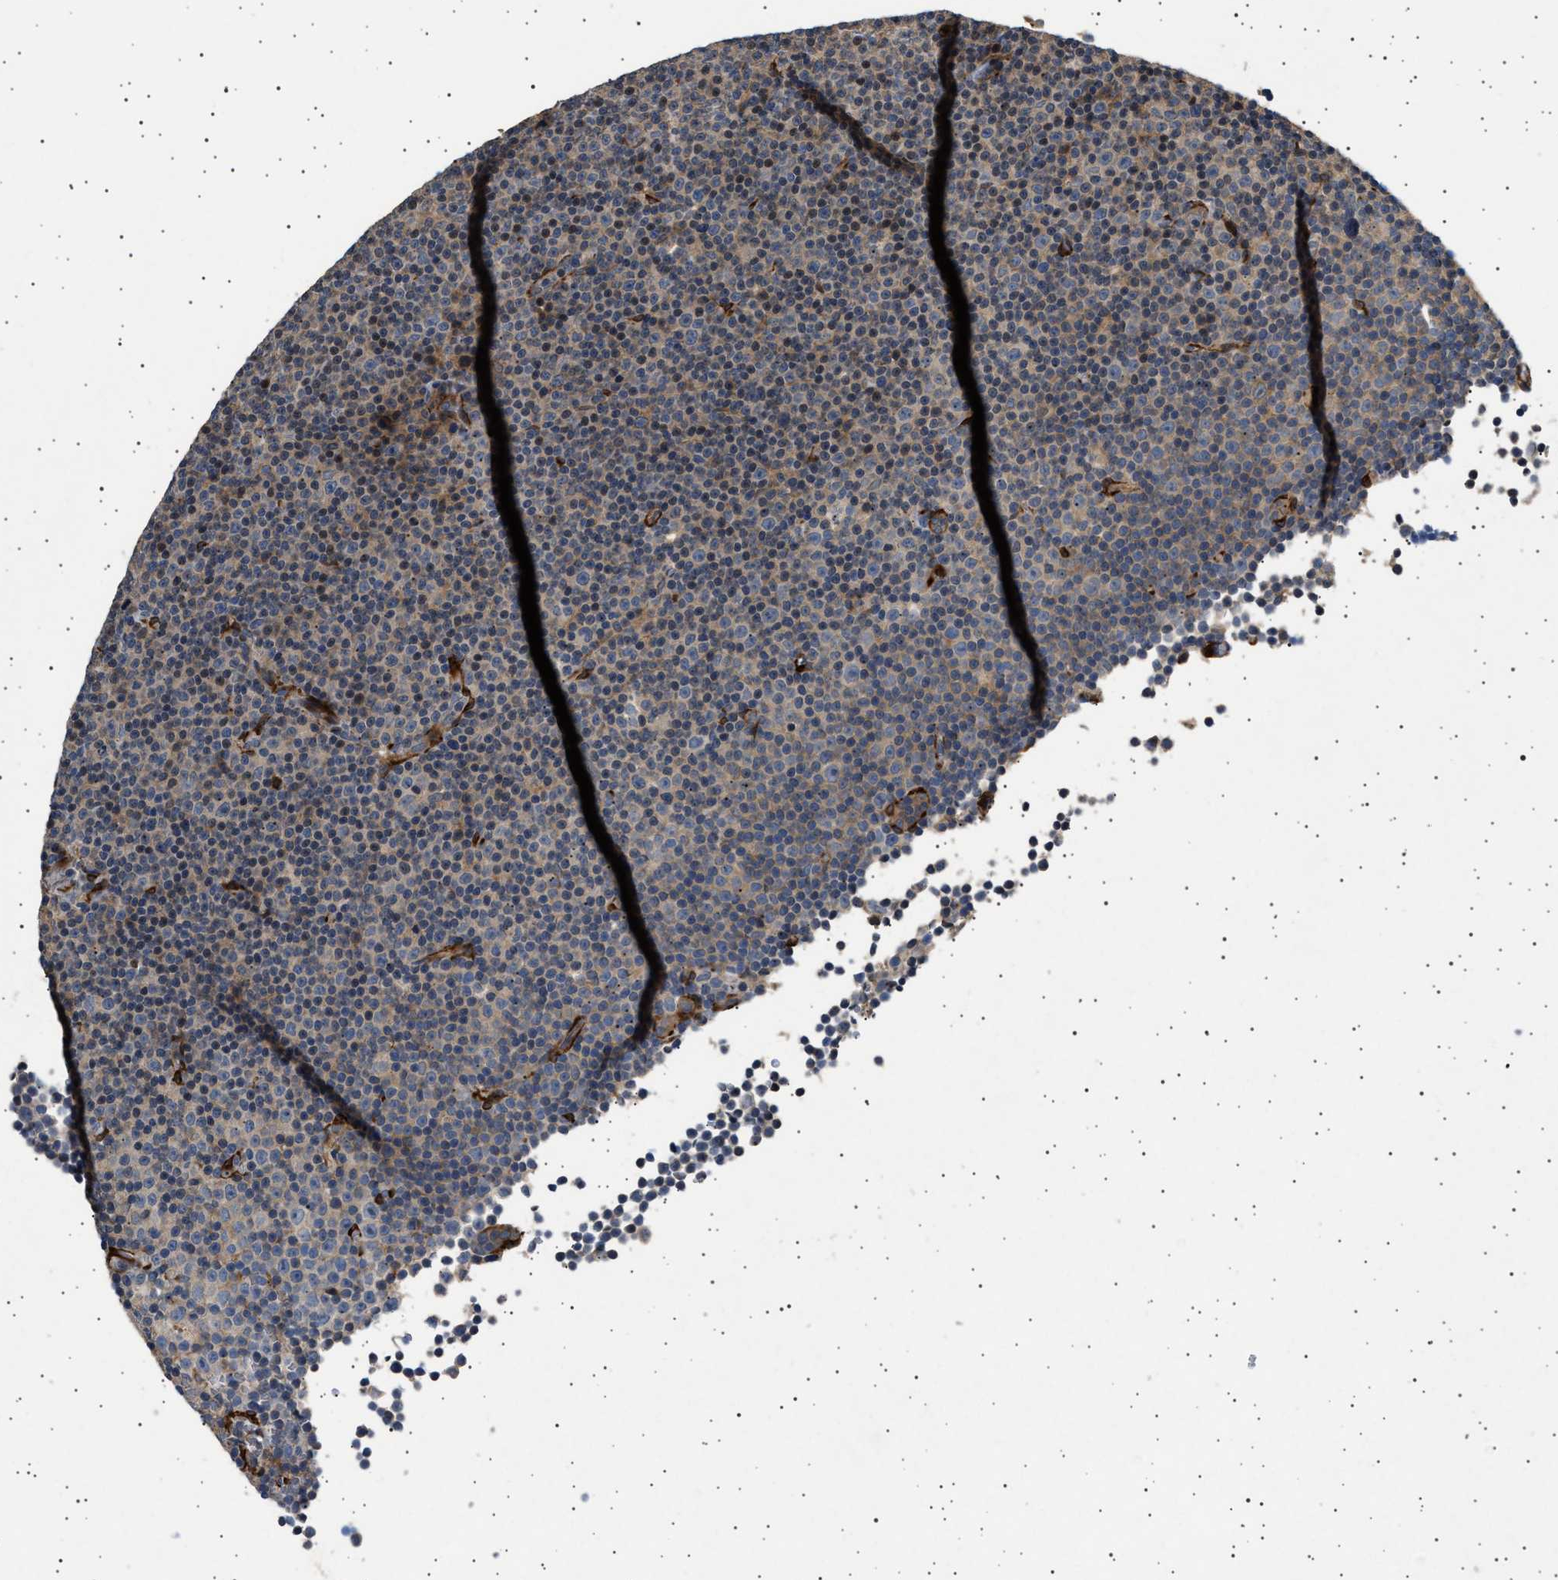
{"staining": {"intensity": "negative", "quantity": "none", "location": "none"}, "tissue": "lymphoma", "cell_type": "Tumor cells", "image_type": "cancer", "snomed": [{"axis": "morphology", "description": "Malignant lymphoma, non-Hodgkin's type, Low grade"}, {"axis": "topography", "description": "Lymph node"}], "caption": "DAB (3,3'-diaminobenzidine) immunohistochemical staining of human lymphoma displays no significant expression in tumor cells.", "gene": "GUCY1B1", "patient": {"sex": "female", "age": 67}}